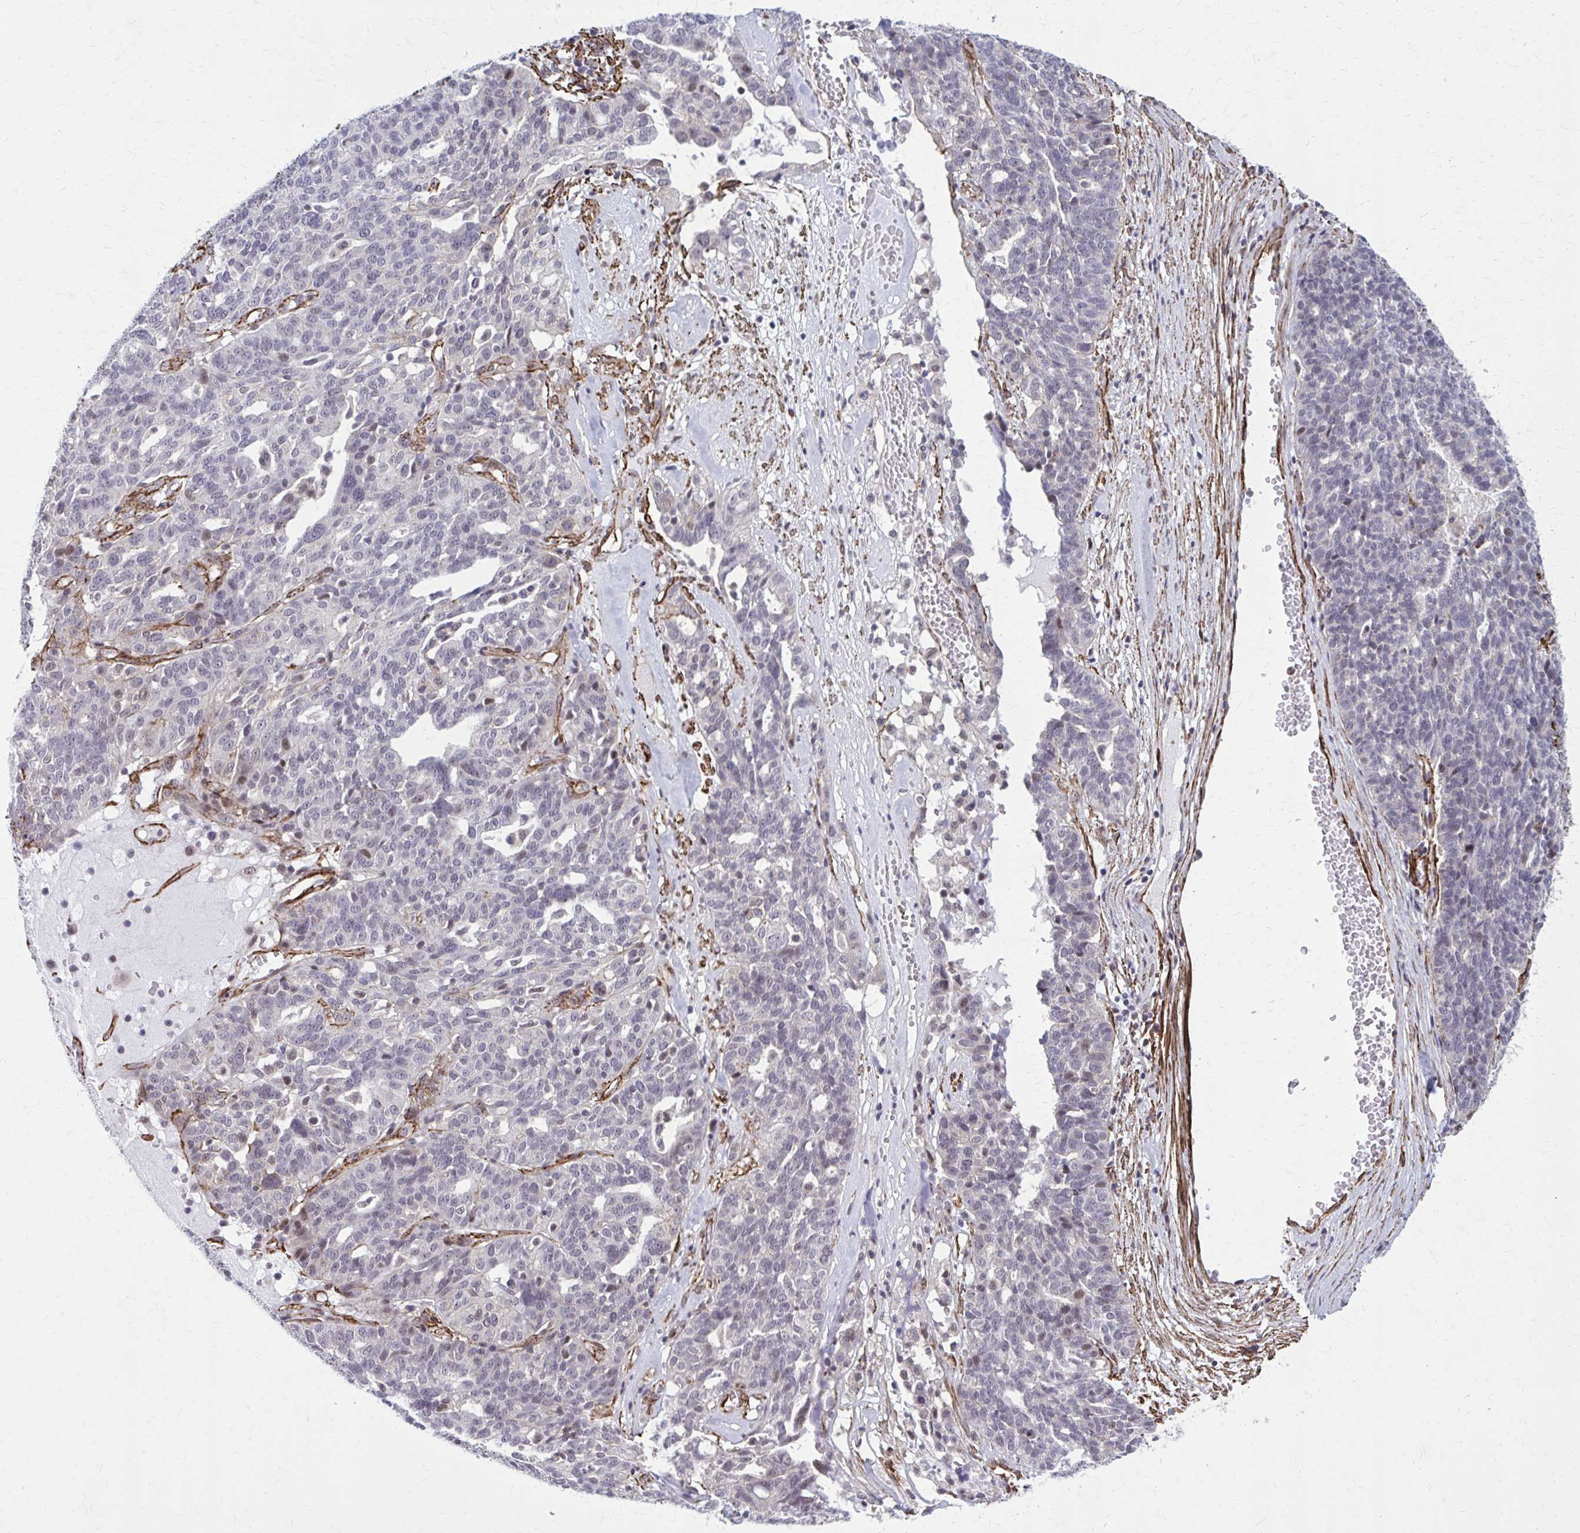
{"staining": {"intensity": "weak", "quantity": "<25%", "location": "nuclear"}, "tissue": "ovarian cancer", "cell_type": "Tumor cells", "image_type": "cancer", "snomed": [{"axis": "morphology", "description": "Cystadenocarcinoma, serous, NOS"}, {"axis": "topography", "description": "Ovary"}], "caption": "Immunohistochemistry (IHC) of serous cystadenocarcinoma (ovarian) demonstrates no positivity in tumor cells.", "gene": "NRBF2", "patient": {"sex": "female", "age": 59}}